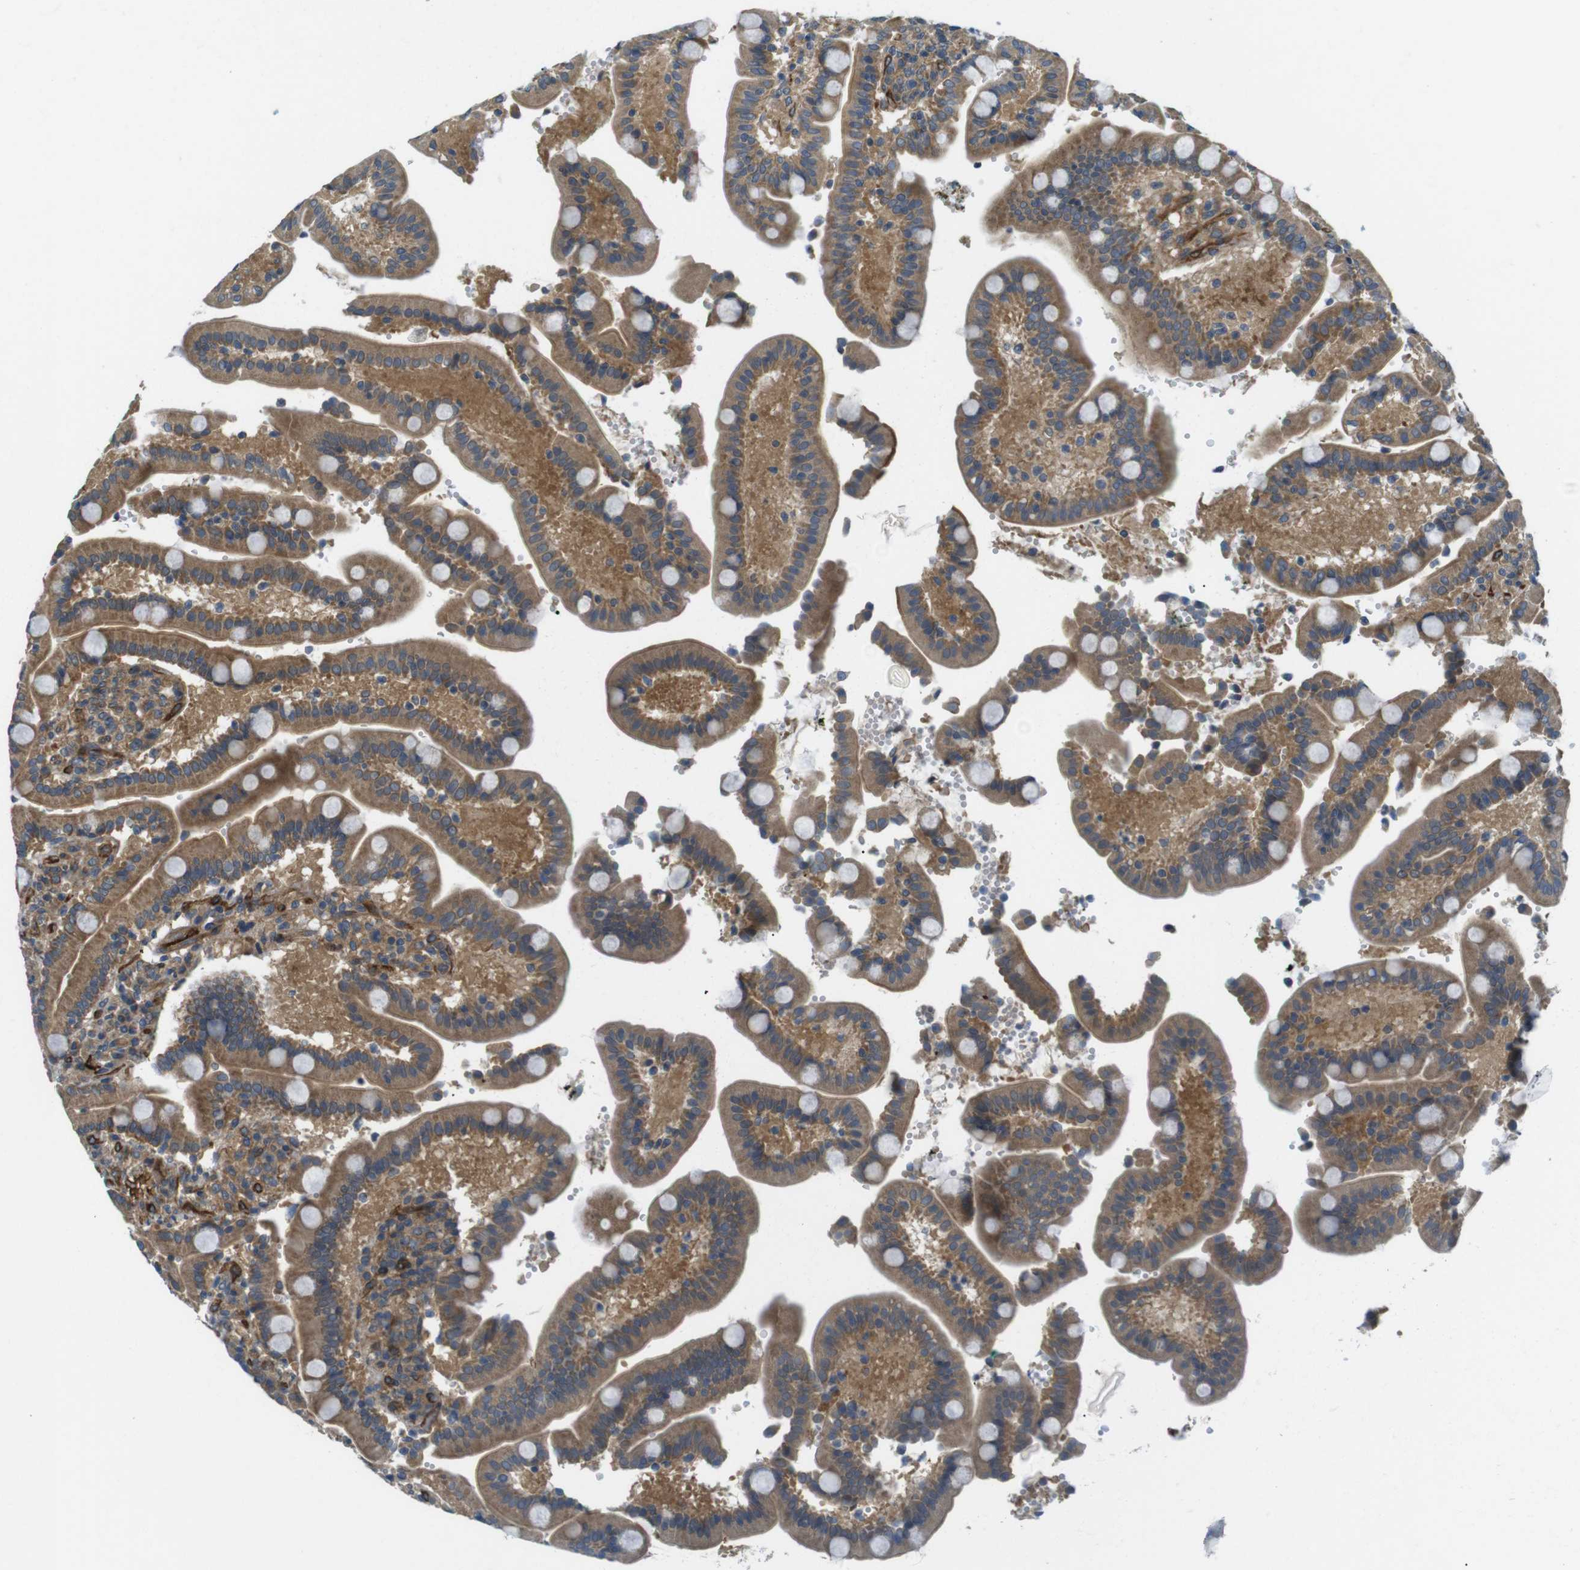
{"staining": {"intensity": "moderate", "quantity": ">75%", "location": "cytoplasmic/membranous"}, "tissue": "duodenum", "cell_type": "Glandular cells", "image_type": "normal", "snomed": [{"axis": "morphology", "description": "Normal tissue, NOS"}, {"axis": "topography", "description": "Small intestine, NOS"}], "caption": "Immunohistochemistry (IHC) image of unremarkable human duodenum stained for a protein (brown), which reveals medium levels of moderate cytoplasmic/membranous positivity in about >75% of glandular cells.", "gene": "TSC1", "patient": {"sex": "female", "age": 71}}